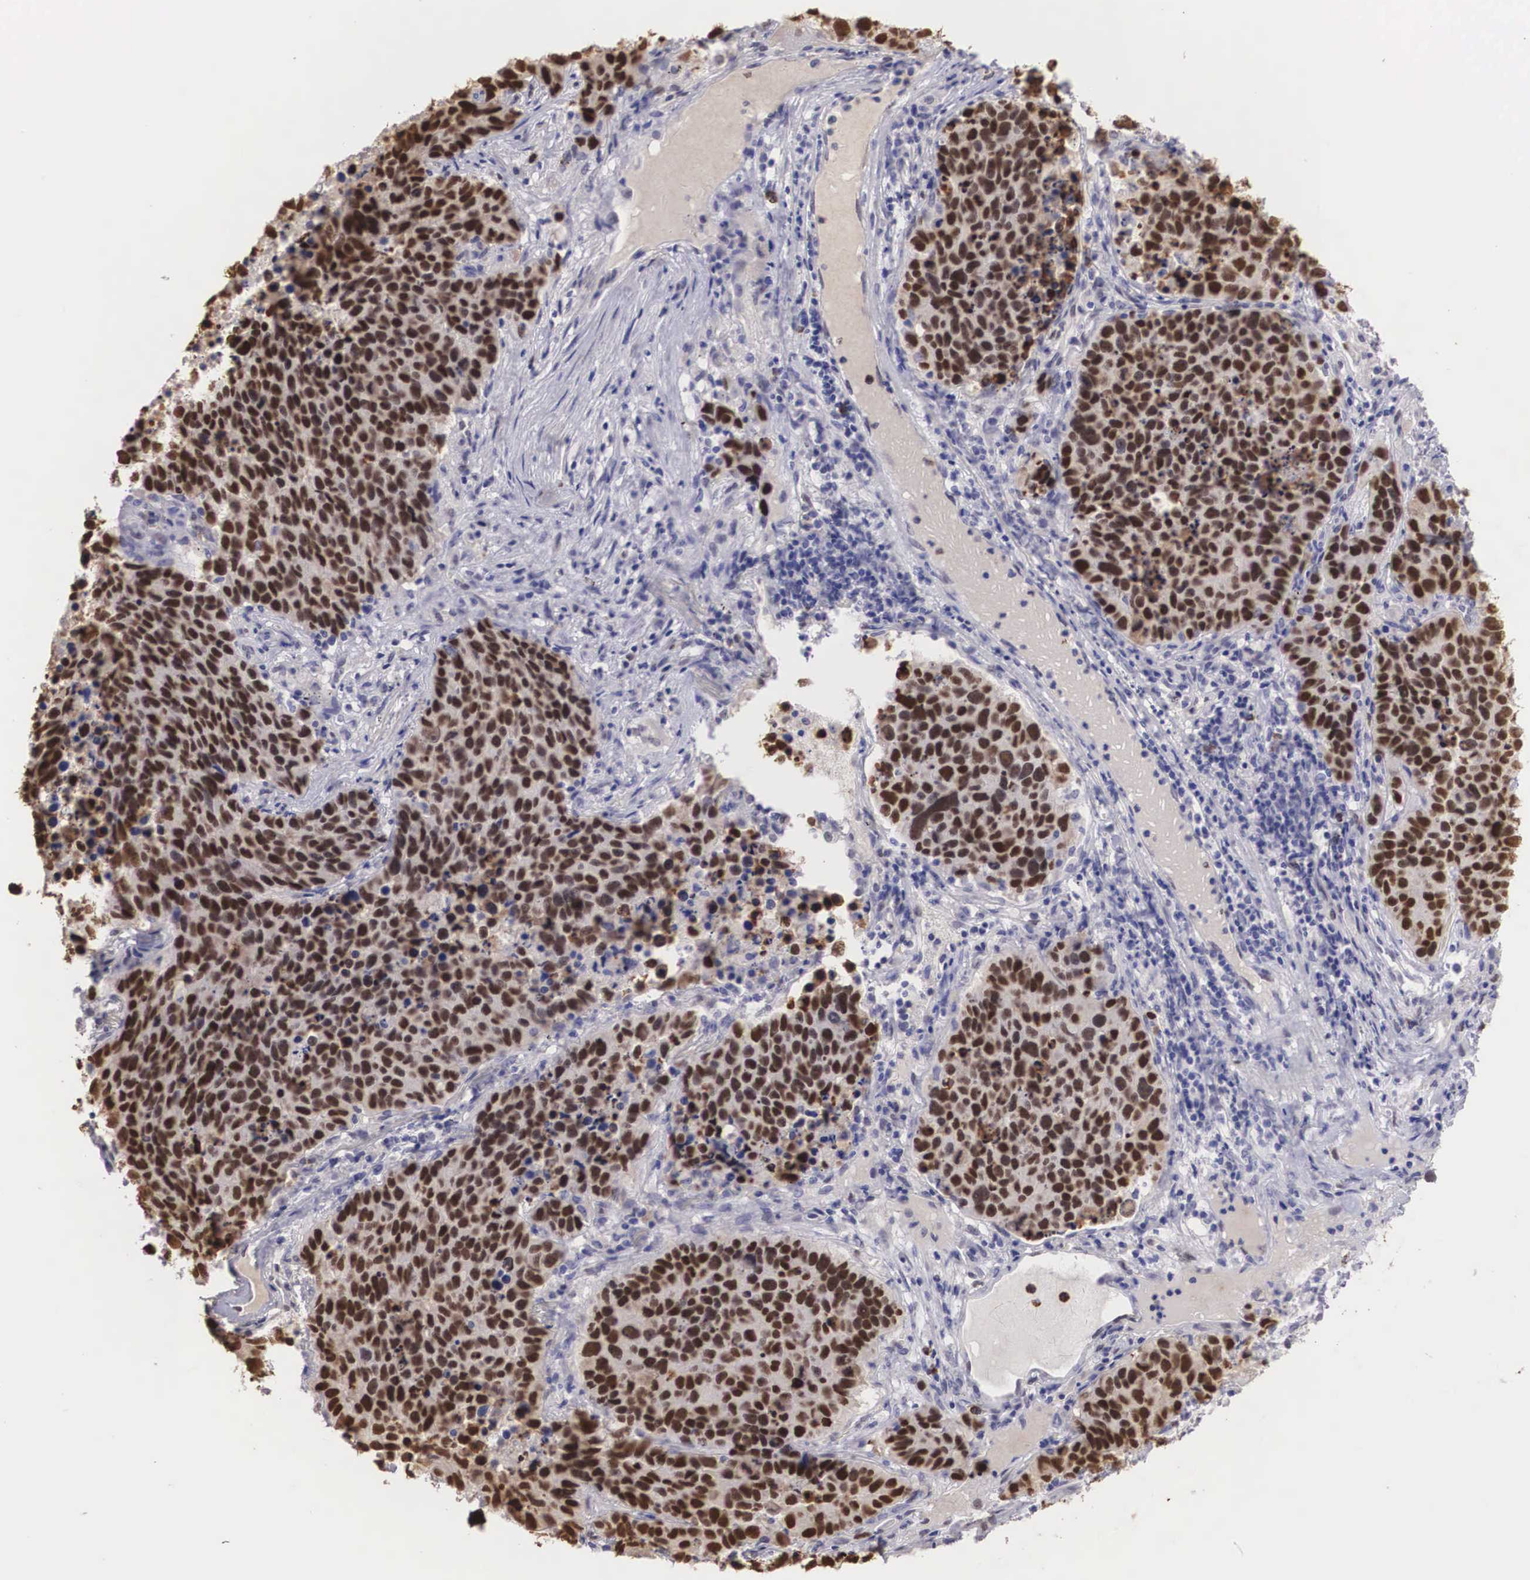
{"staining": {"intensity": "strong", "quantity": ">75%", "location": "nuclear"}, "tissue": "lung cancer", "cell_type": "Tumor cells", "image_type": "cancer", "snomed": [{"axis": "morphology", "description": "Carcinoid, malignant, NOS"}, {"axis": "topography", "description": "Lung"}], "caption": "Protein analysis of malignant carcinoid (lung) tissue reveals strong nuclear expression in approximately >75% of tumor cells.", "gene": "HMGN5", "patient": {"sex": "male", "age": 60}}